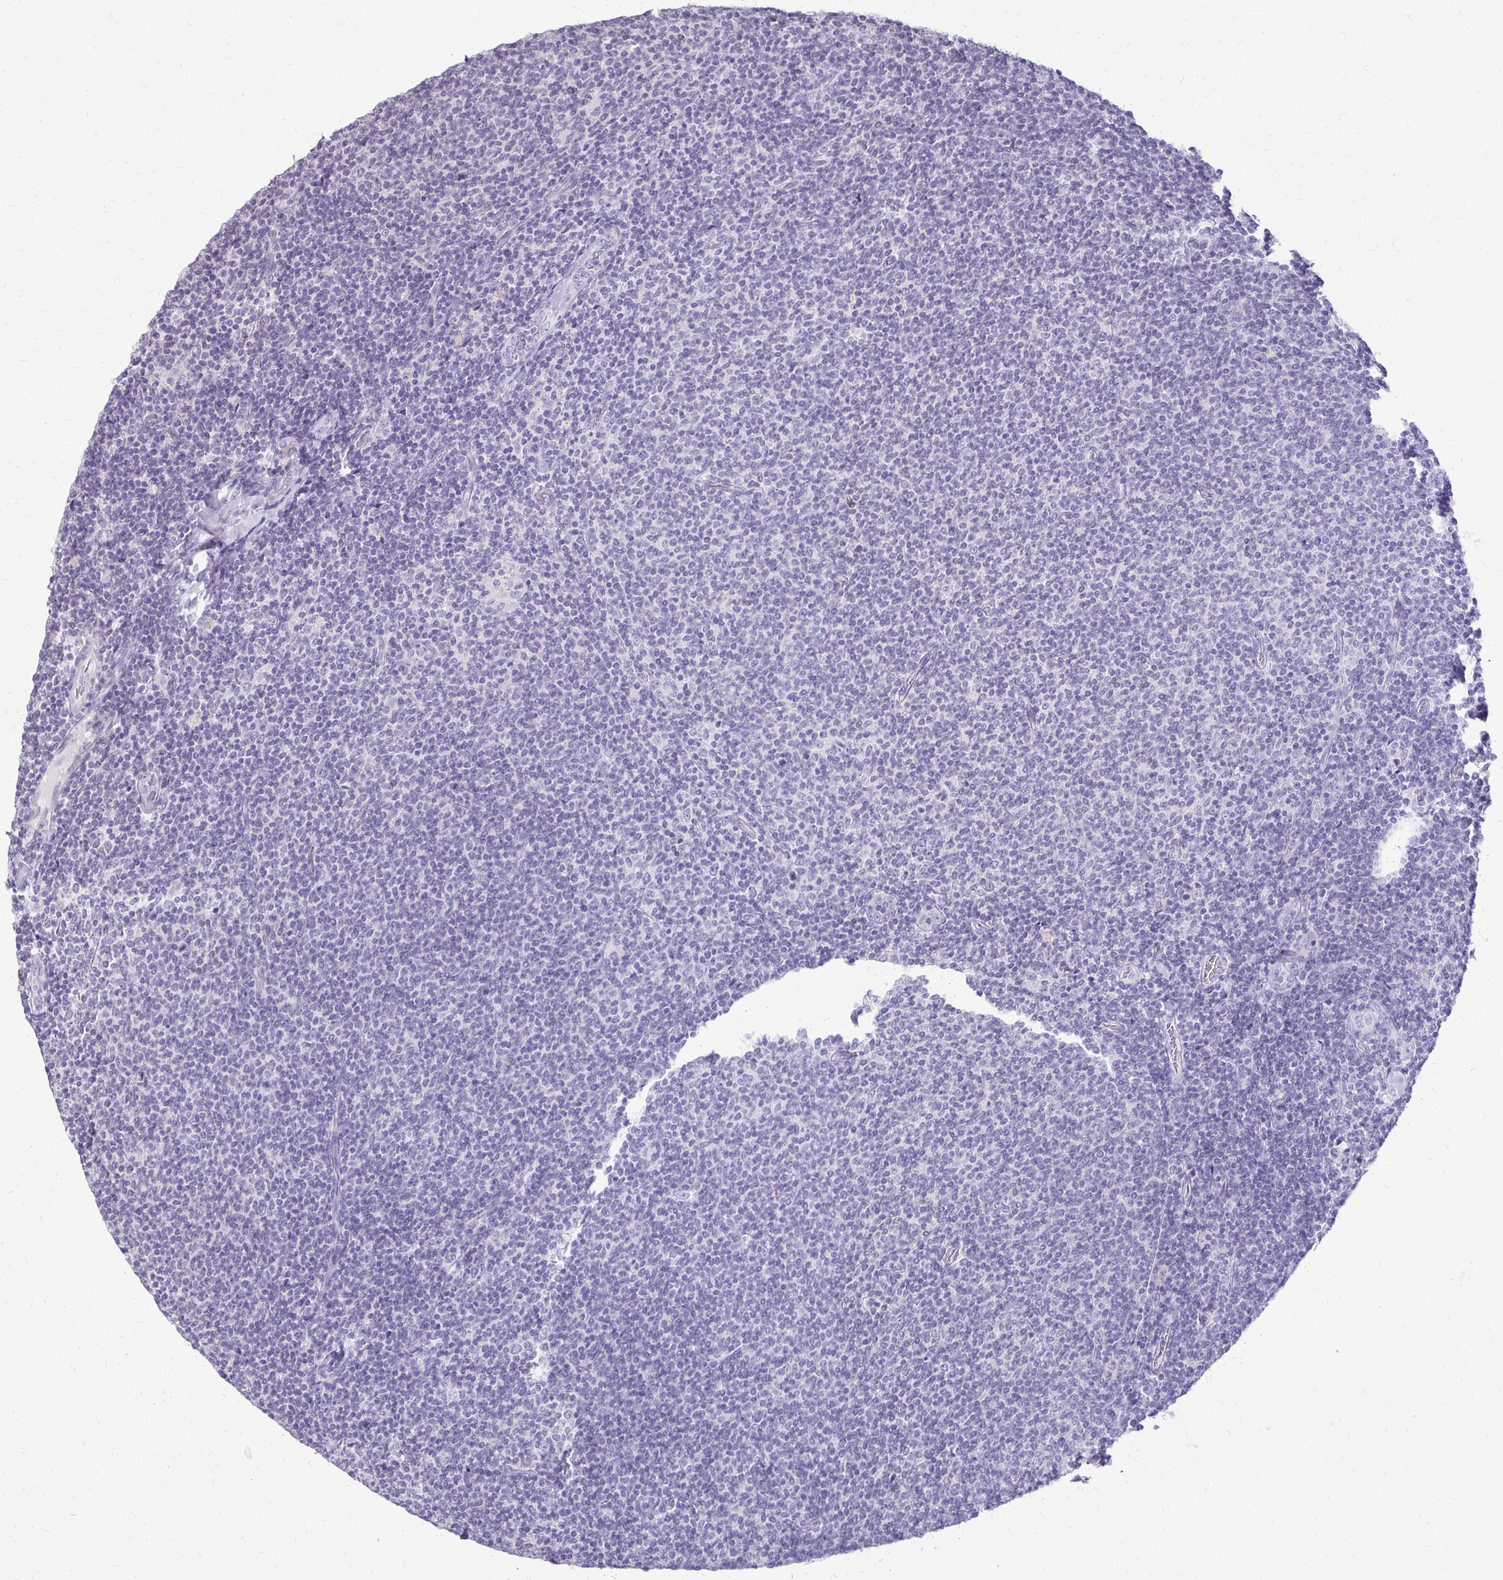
{"staining": {"intensity": "negative", "quantity": "none", "location": "none"}, "tissue": "lymphoma", "cell_type": "Tumor cells", "image_type": "cancer", "snomed": [{"axis": "morphology", "description": "Malignant lymphoma, non-Hodgkin's type, Low grade"}, {"axis": "topography", "description": "Lymph node"}], "caption": "The IHC histopathology image has no significant positivity in tumor cells of malignant lymphoma, non-Hodgkin's type (low-grade) tissue.", "gene": "ALPG", "patient": {"sex": "male", "age": 52}}